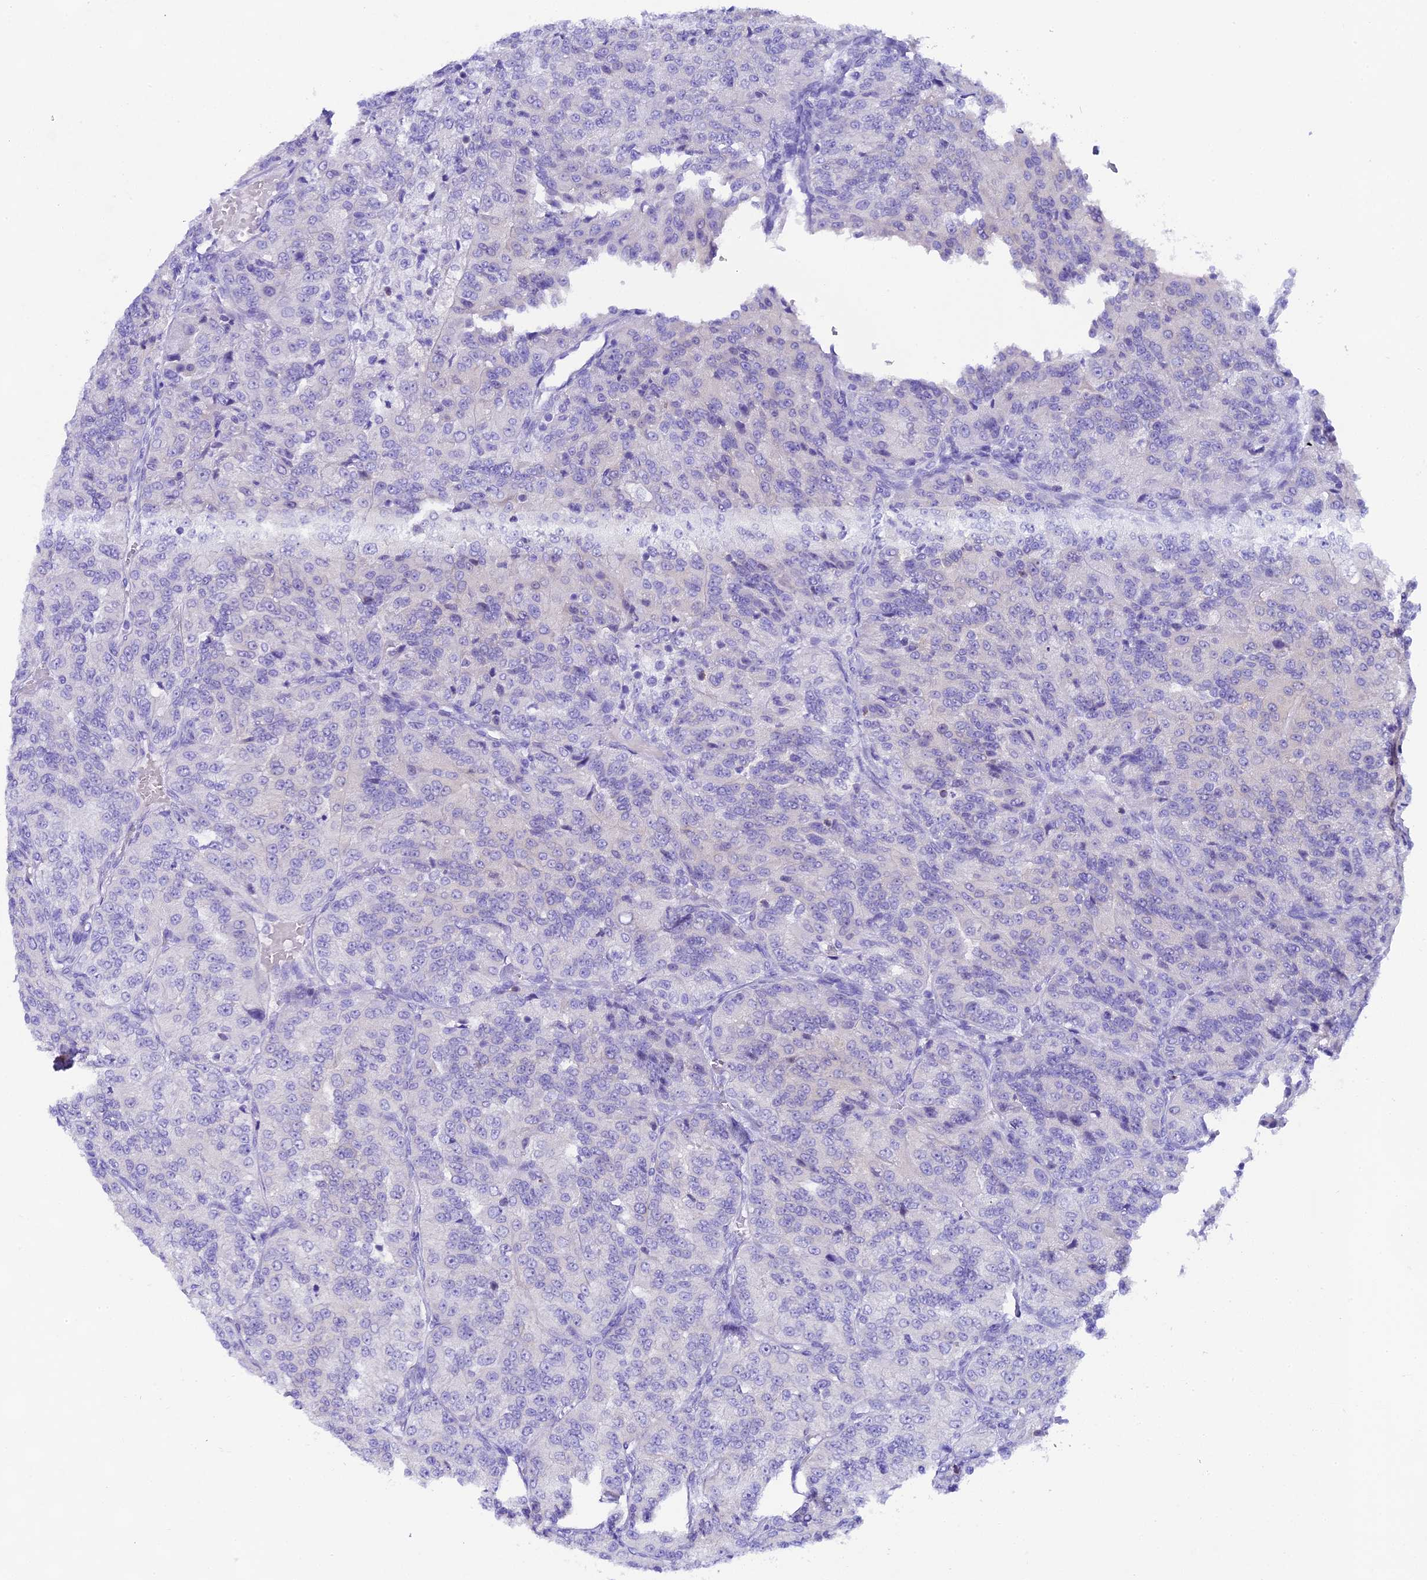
{"staining": {"intensity": "negative", "quantity": "none", "location": "none"}, "tissue": "renal cancer", "cell_type": "Tumor cells", "image_type": "cancer", "snomed": [{"axis": "morphology", "description": "Adenocarcinoma, NOS"}, {"axis": "topography", "description": "Kidney"}], "caption": "Micrograph shows no significant protein positivity in tumor cells of renal cancer (adenocarcinoma).", "gene": "FKBP11", "patient": {"sex": "female", "age": 63}}